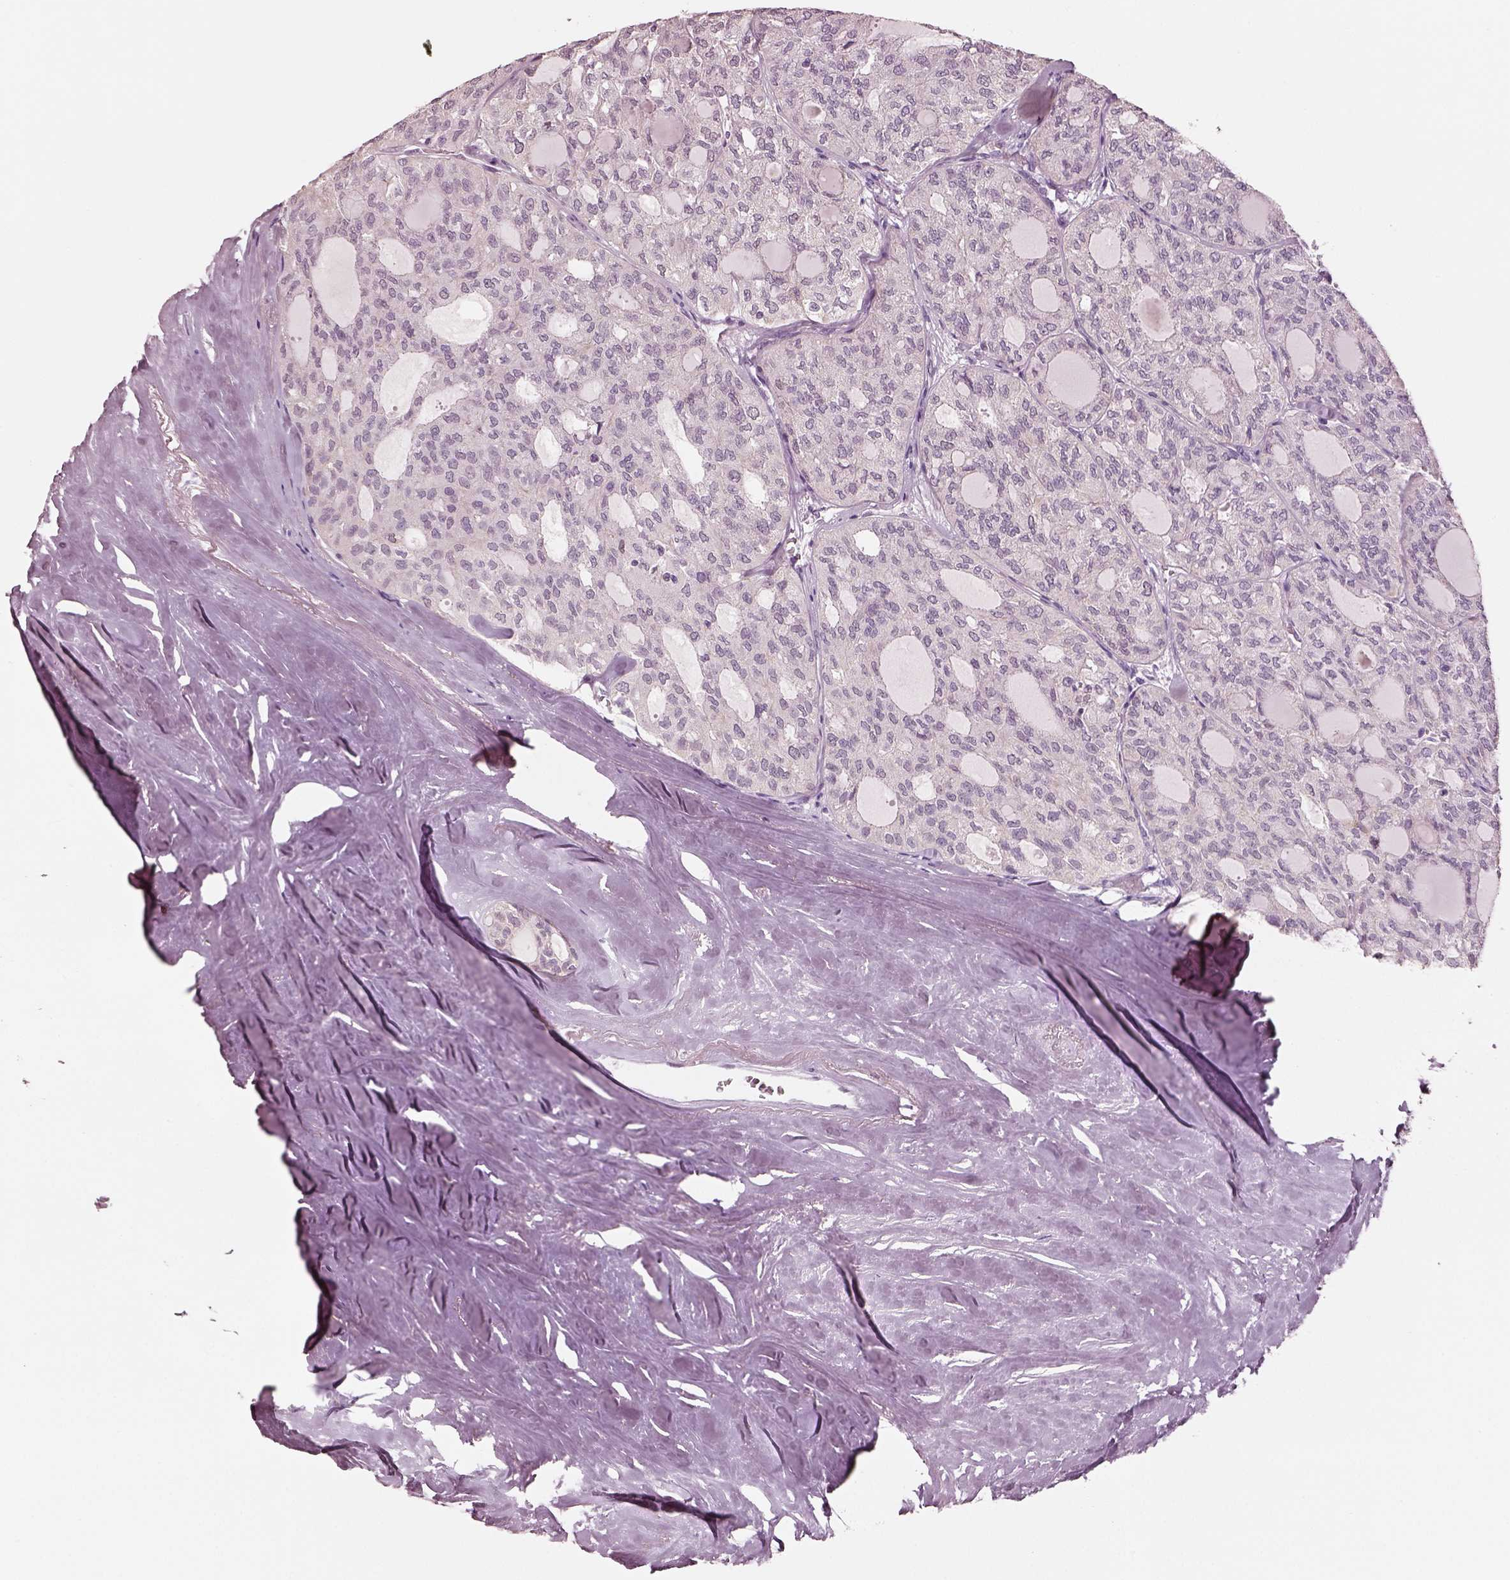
{"staining": {"intensity": "weak", "quantity": "<25%", "location": "cytoplasmic/membranous"}, "tissue": "thyroid cancer", "cell_type": "Tumor cells", "image_type": "cancer", "snomed": [{"axis": "morphology", "description": "Follicular adenoma carcinoma, NOS"}, {"axis": "topography", "description": "Thyroid gland"}], "caption": "Human thyroid cancer stained for a protein using immunohistochemistry (IHC) reveals no staining in tumor cells.", "gene": "ELSPBP1", "patient": {"sex": "male", "age": 75}}